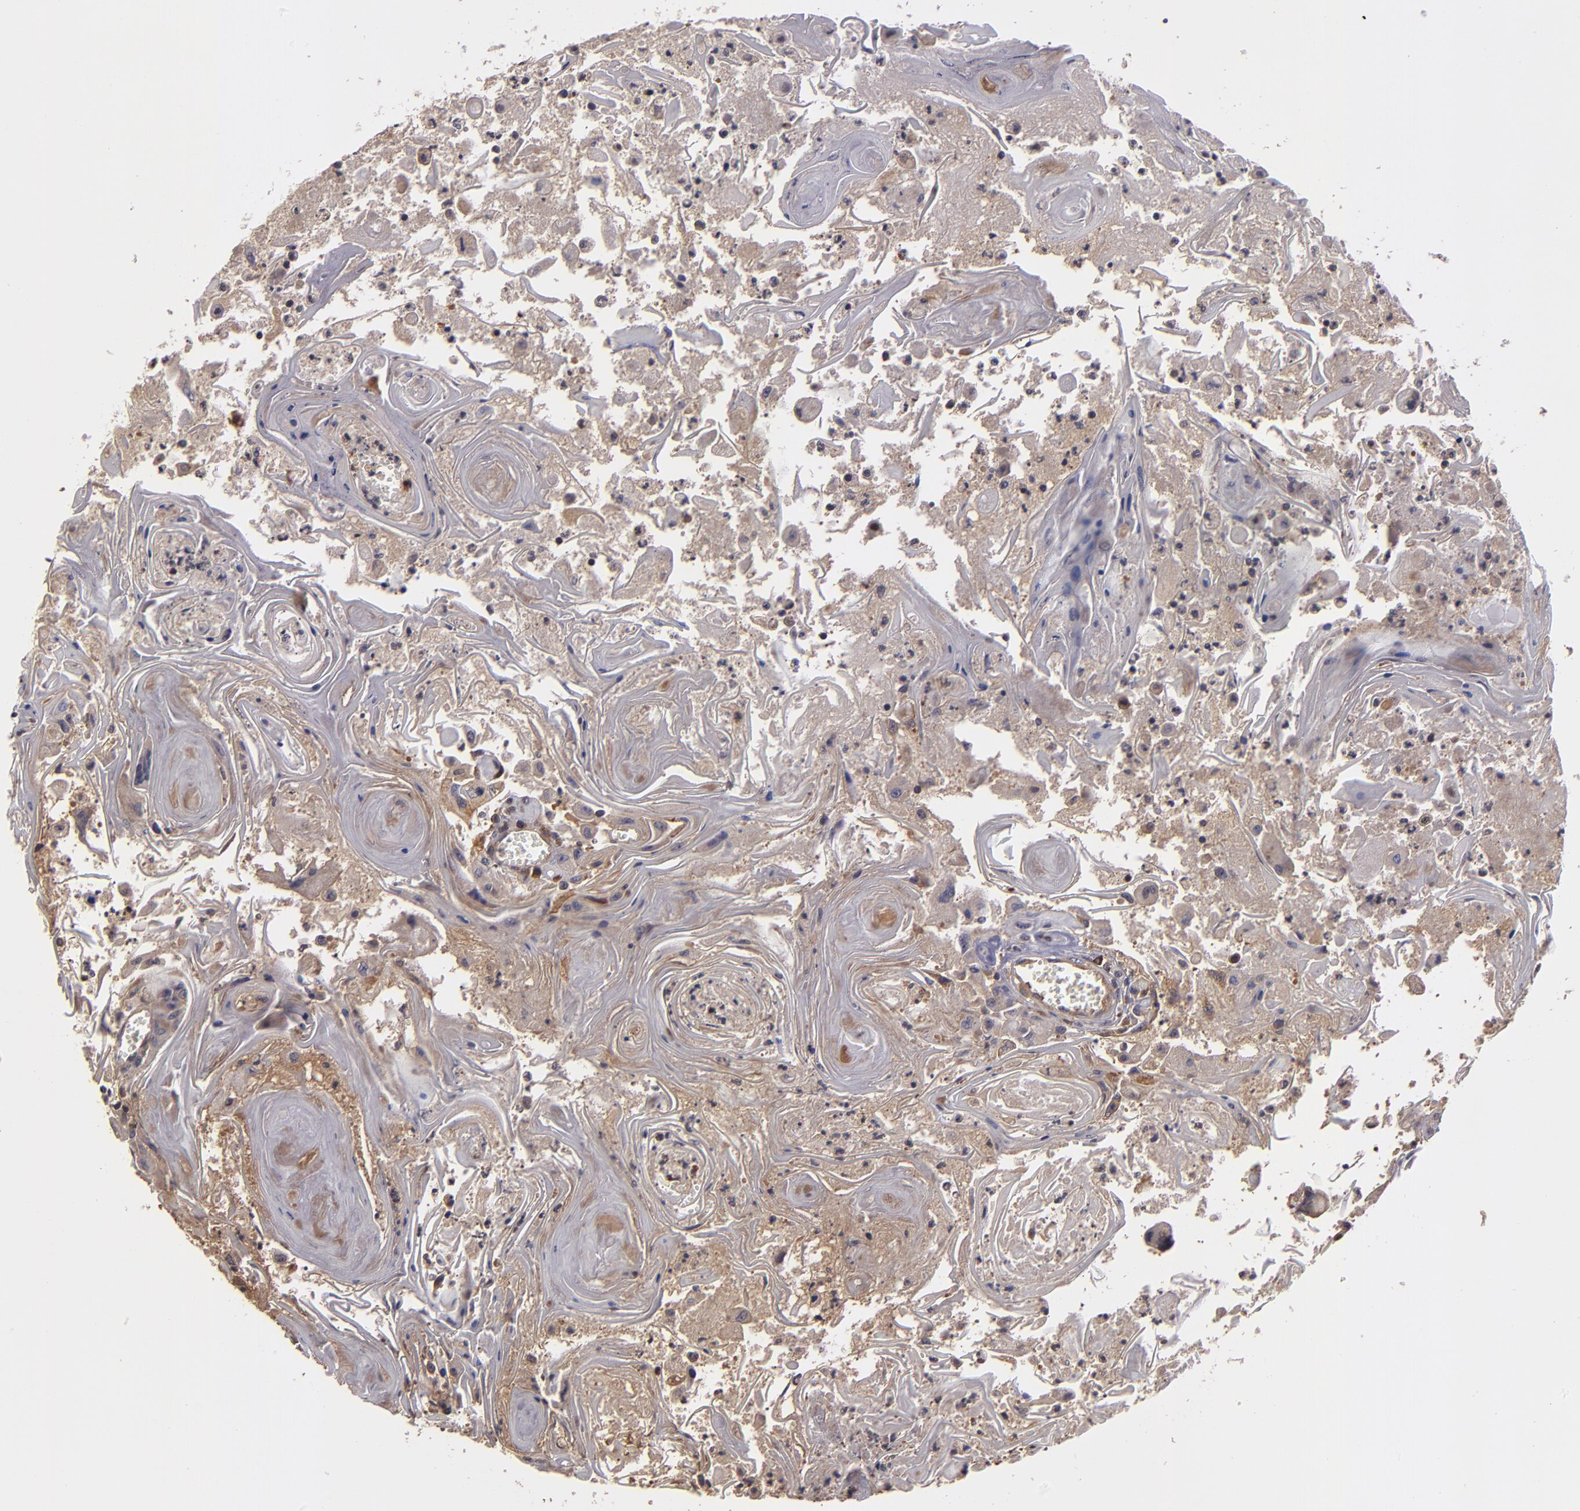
{"staining": {"intensity": "moderate", "quantity": ">75%", "location": "cytoplasmic/membranous"}, "tissue": "head and neck cancer", "cell_type": "Tumor cells", "image_type": "cancer", "snomed": [{"axis": "morphology", "description": "Squamous cell carcinoma, NOS"}, {"axis": "topography", "description": "Oral tissue"}, {"axis": "topography", "description": "Head-Neck"}], "caption": "Immunohistochemistry photomicrograph of human head and neck squamous cell carcinoma stained for a protein (brown), which demonstrates medium levels of moderate cytoplasmic/membranous positivity in approximately >75% of tumor cells.", "gene": "CARS1", "patient": {"sex": "female", "age": 76}}